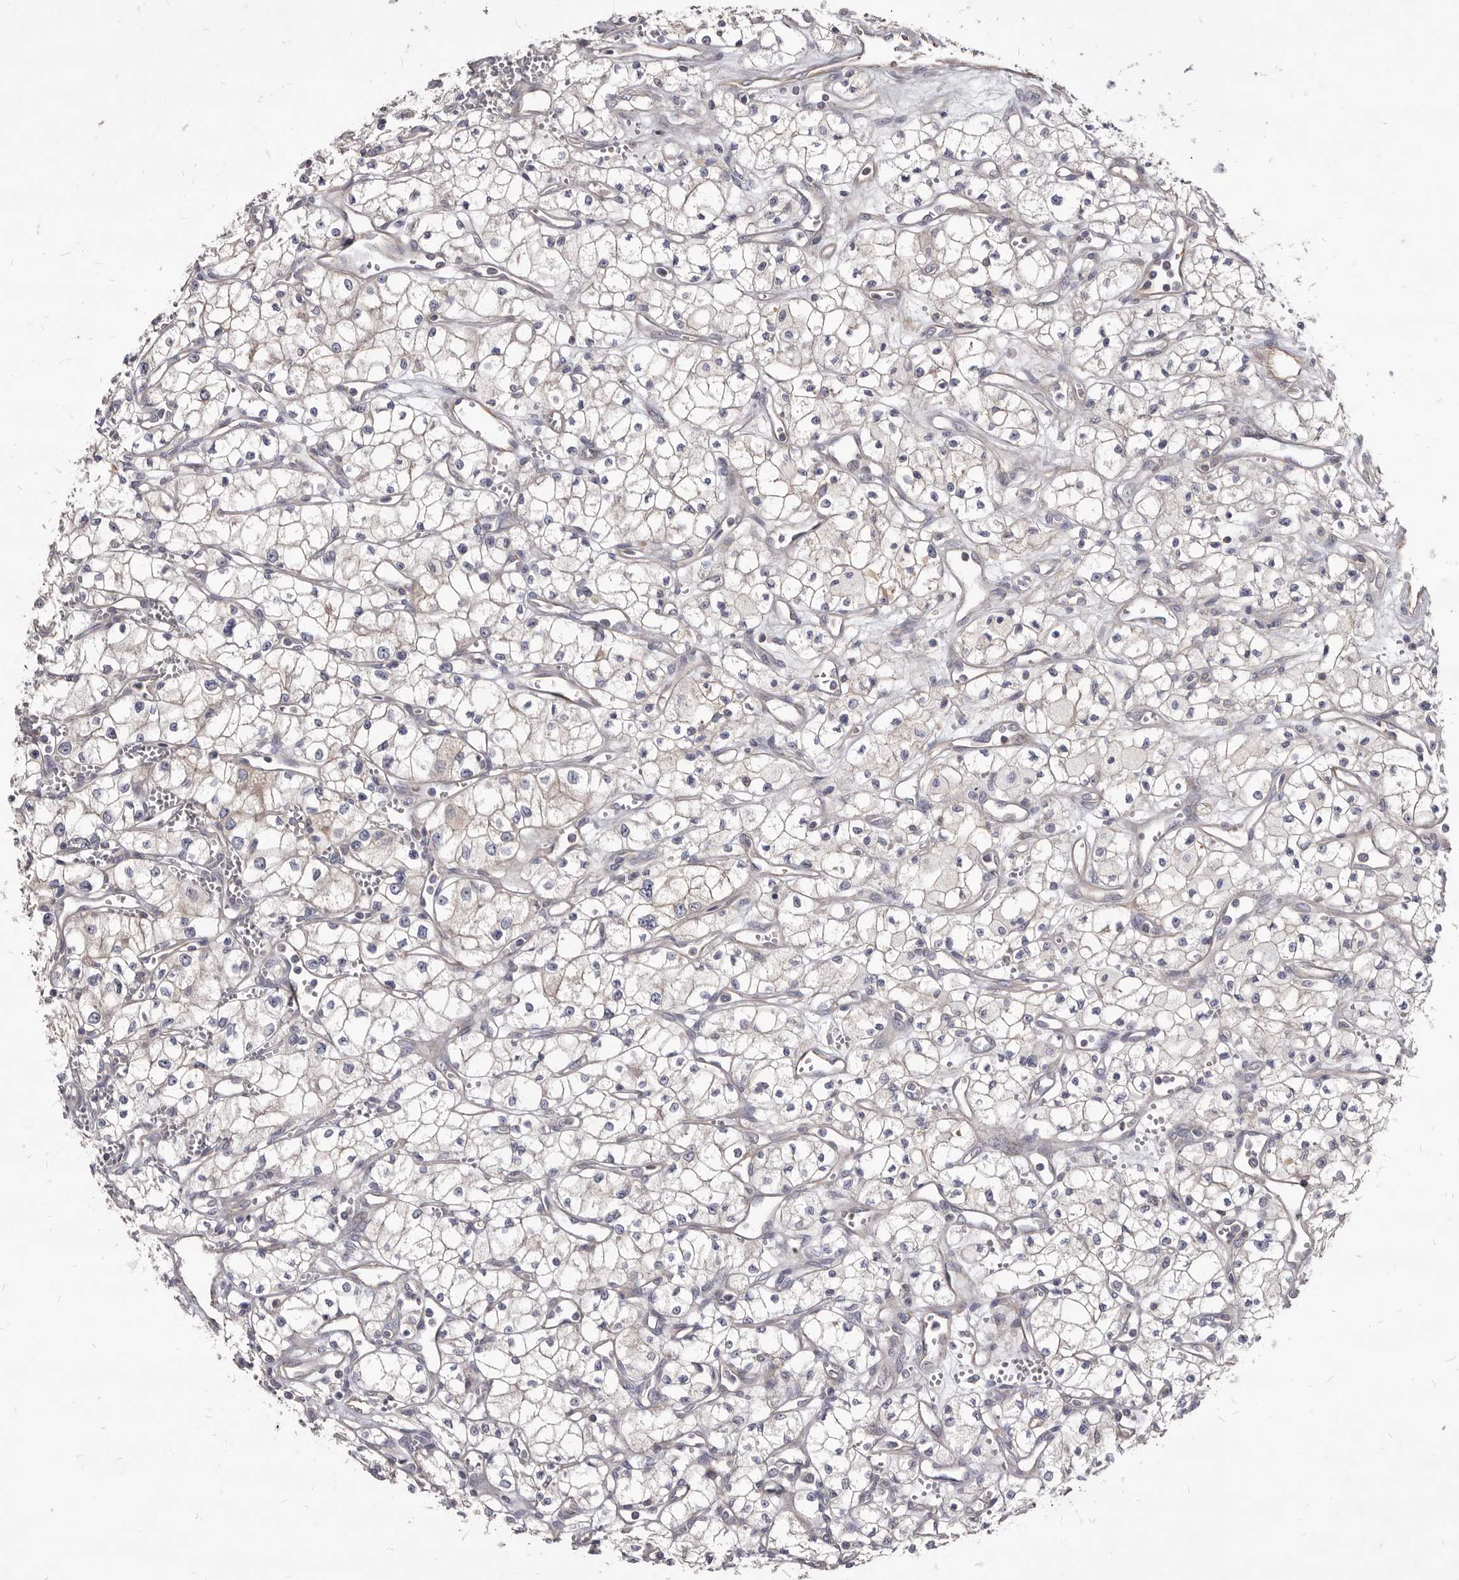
{"staining": {"intensity": "negative", "quantity": "none", "location": "none"}, "tissue": "renal cancer", "cell_type": "Tumor cells", "image_type": "cancer", "snomed": [{"axis": "morphology", "description": "Adenocarcinoma, NOS"}, {"axis": "topography", "description": "Kidney"}], "caption": "The immunohistochemistry image has no significant staining in tumor cells of renal cancer (adenocarcinoma) tissue.", "gene": "FAS", "patient": {"sex": "male", "age": 59}}